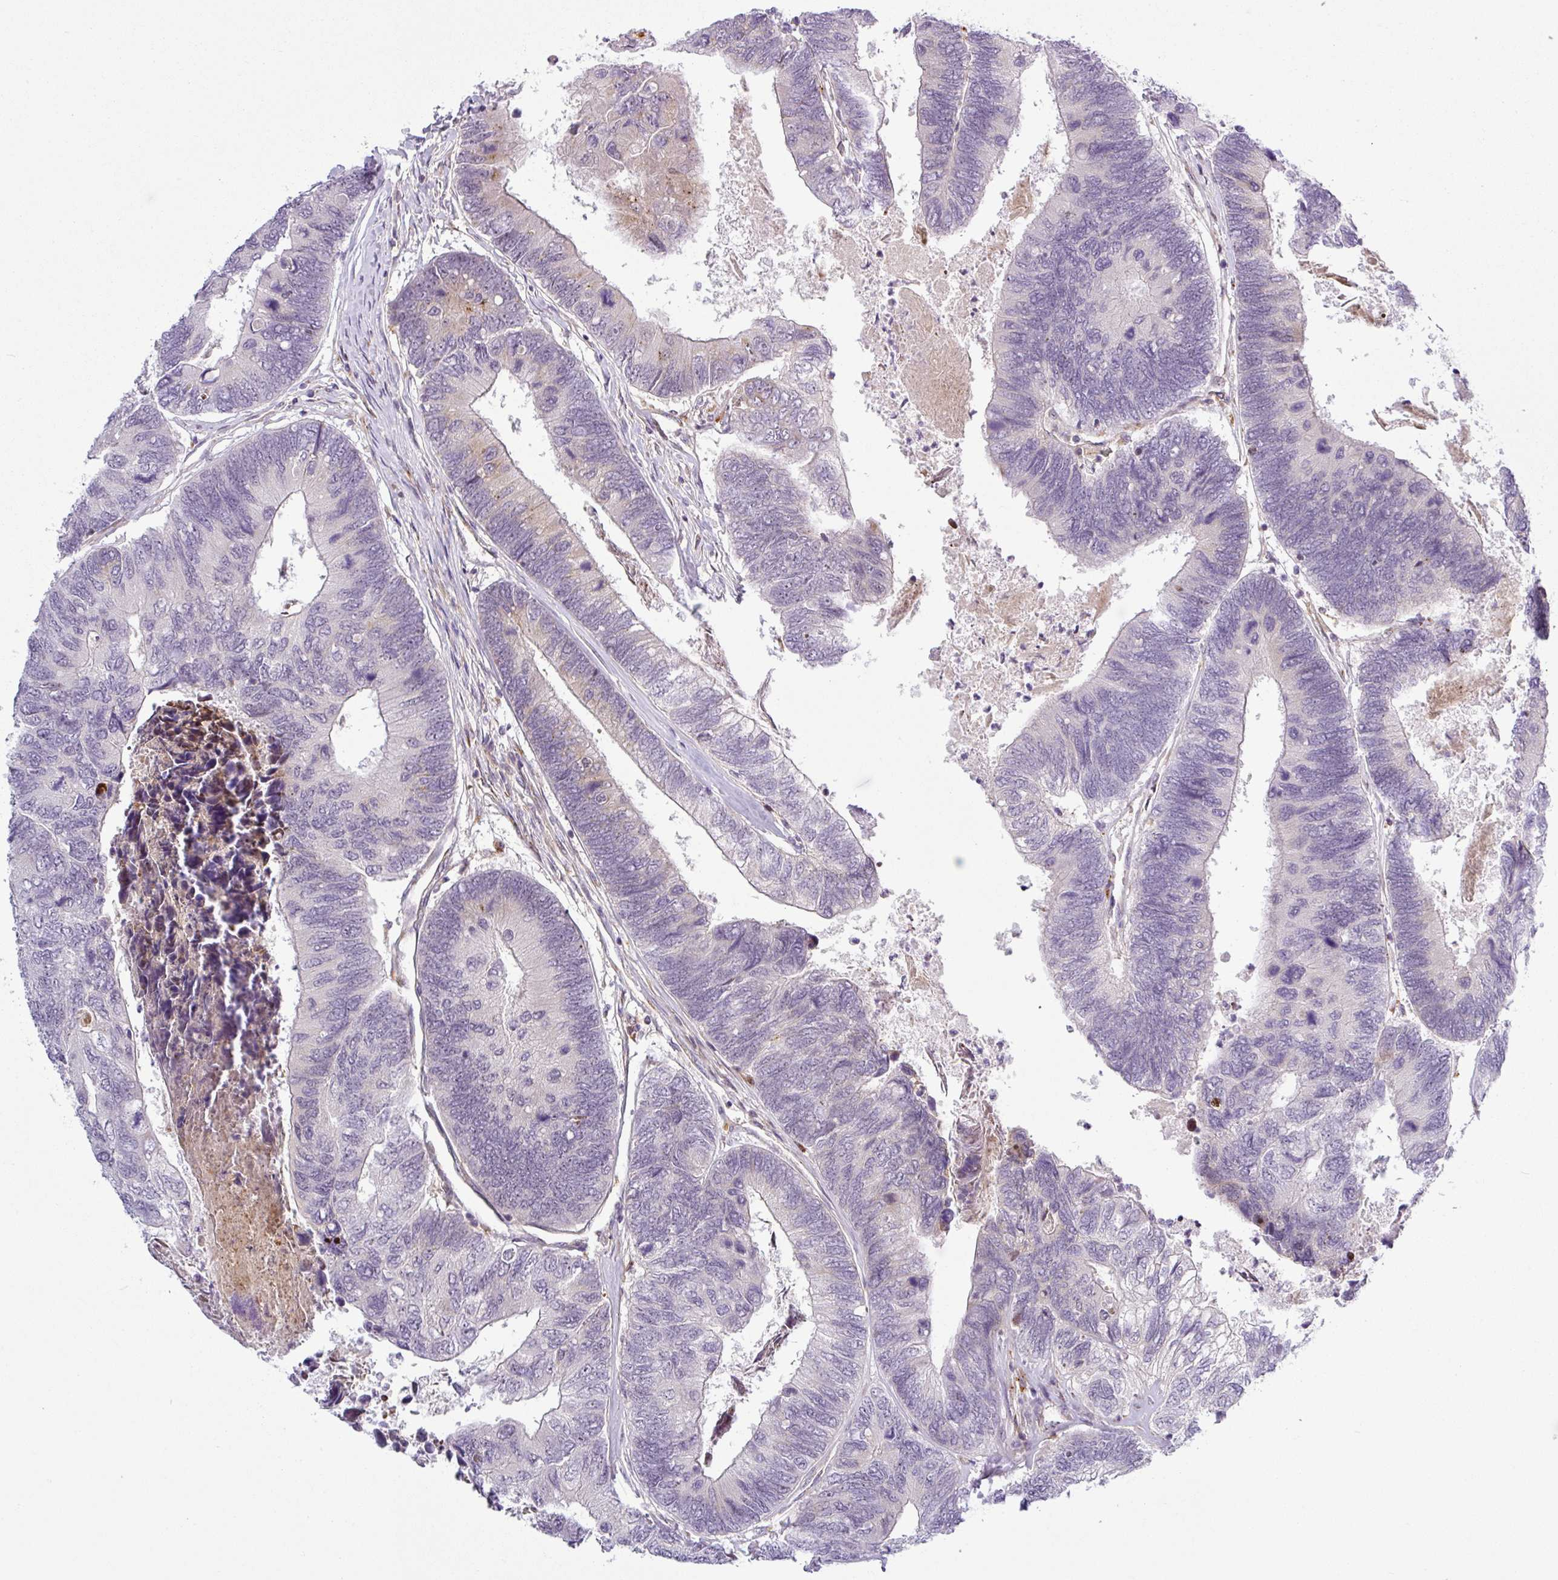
{"staining": {"intensity": "weak", "quantity": "<25%", "location": "cytoplasmic/membranous,nuclear"}, "tissue": "colorectal cancer", "cell_type": "Tumor cells", "image_type": "cancer", "snomed": [{"axis": "morphology", "description": "Adenocarcinoma, NOS"}, {"axis": "topography", "description": "Colon"}], "caption": "This is an IHC histopathology image of colorectal cancer (adenocarcinoma). There is no positivity in tumor cells.", "gene": "NDUFB2", "patient": {"sex": "female", "age": 67}}